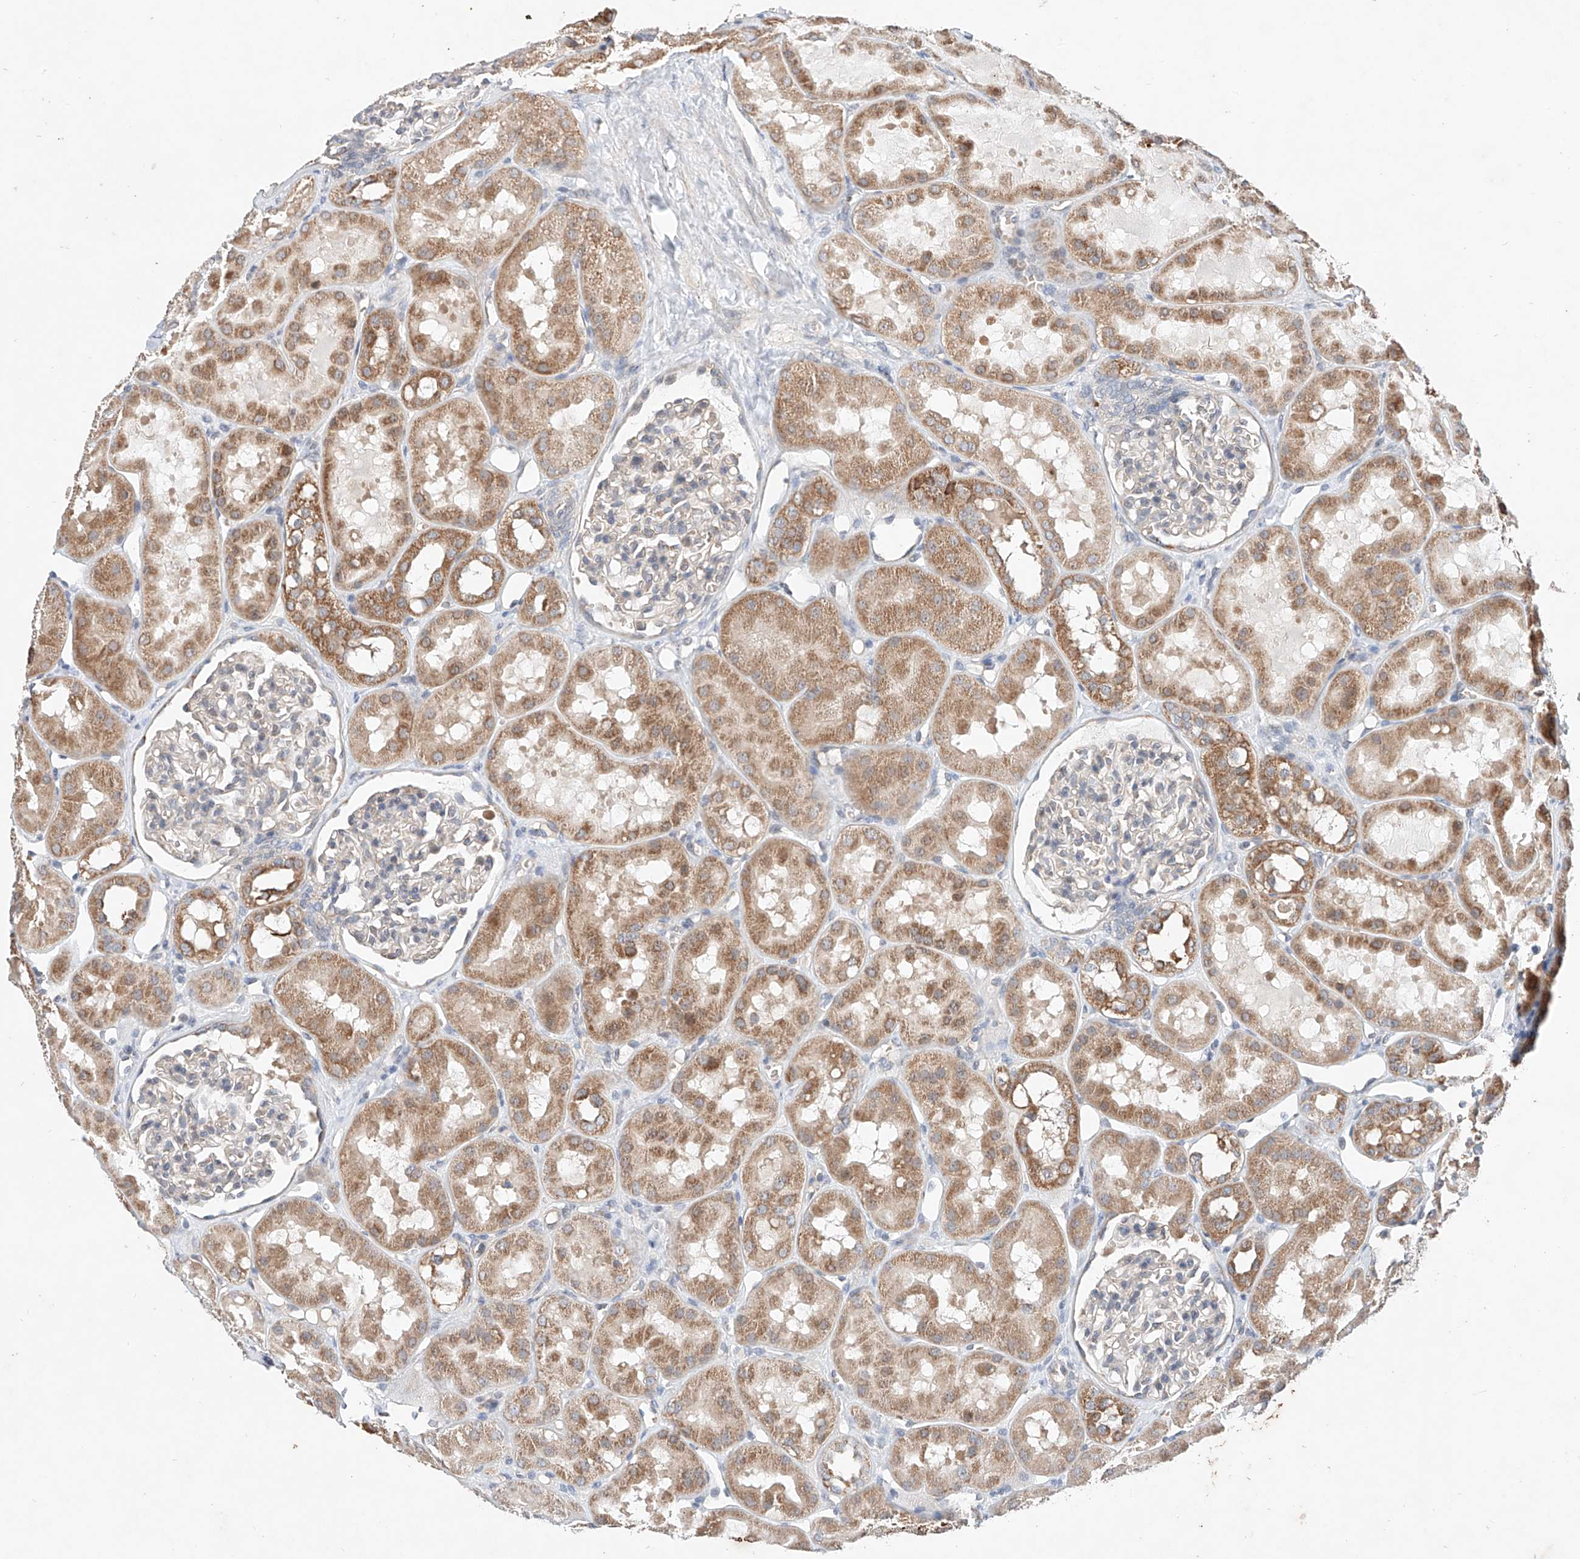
{"staining": {"intensity": "weak", "quantity": "<25%", "location": "cytoplasmic/membranous"}, "tissue": "kidney", "cell_type": "Cells in glomeruli", "image_type": "normal", "snomed": [{"axis": "morphology", "description": "Normal tissue, NOS"}, {"axis": "topography", "description": "Kidney"}], "caption": "A high-resolution image shows IHC staining of normal kidney, which reveals no significant expression in cells in glomeruli.", "gene": "FASTK", "patient": {"sex": "male", "age": 16}}